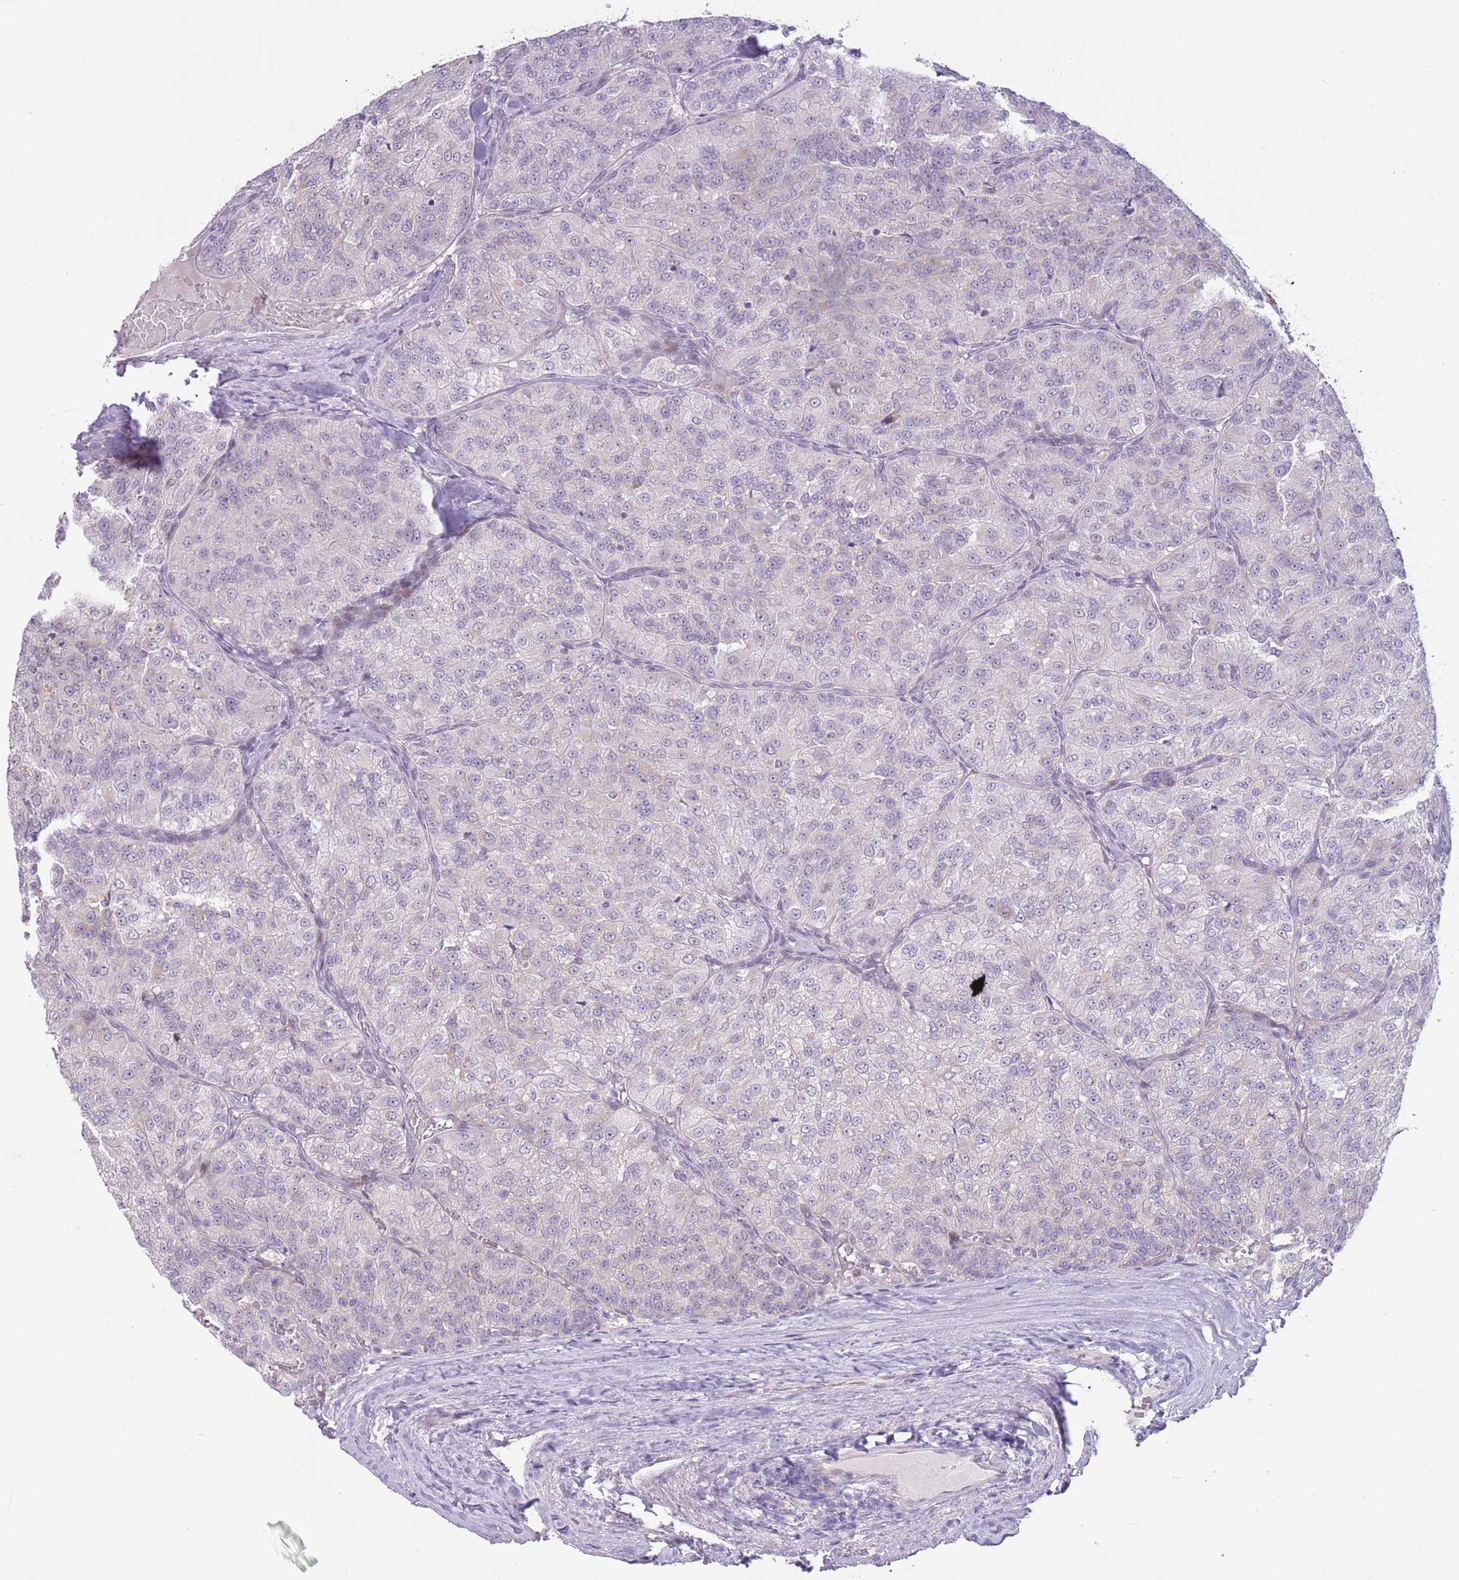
{"staining": {"intensity": "negative", "quantity": "none", "location": "none"}, "tissue": "renal cancer", "cell_type": "Tumor cells", "image_type": "cancer", "snomed": [{"axis": "morphology", "description": "Adenocarcinoma, NOS"}, {"axis": "topography", "description": "Kidney"}], "caption": "Immunohistochemistry of human renal cancer (adenocarcinoma) exhibits no staining in tumor cells.", "gene": "MLLT11", "patient": {"sex": "female", "age": 63}}